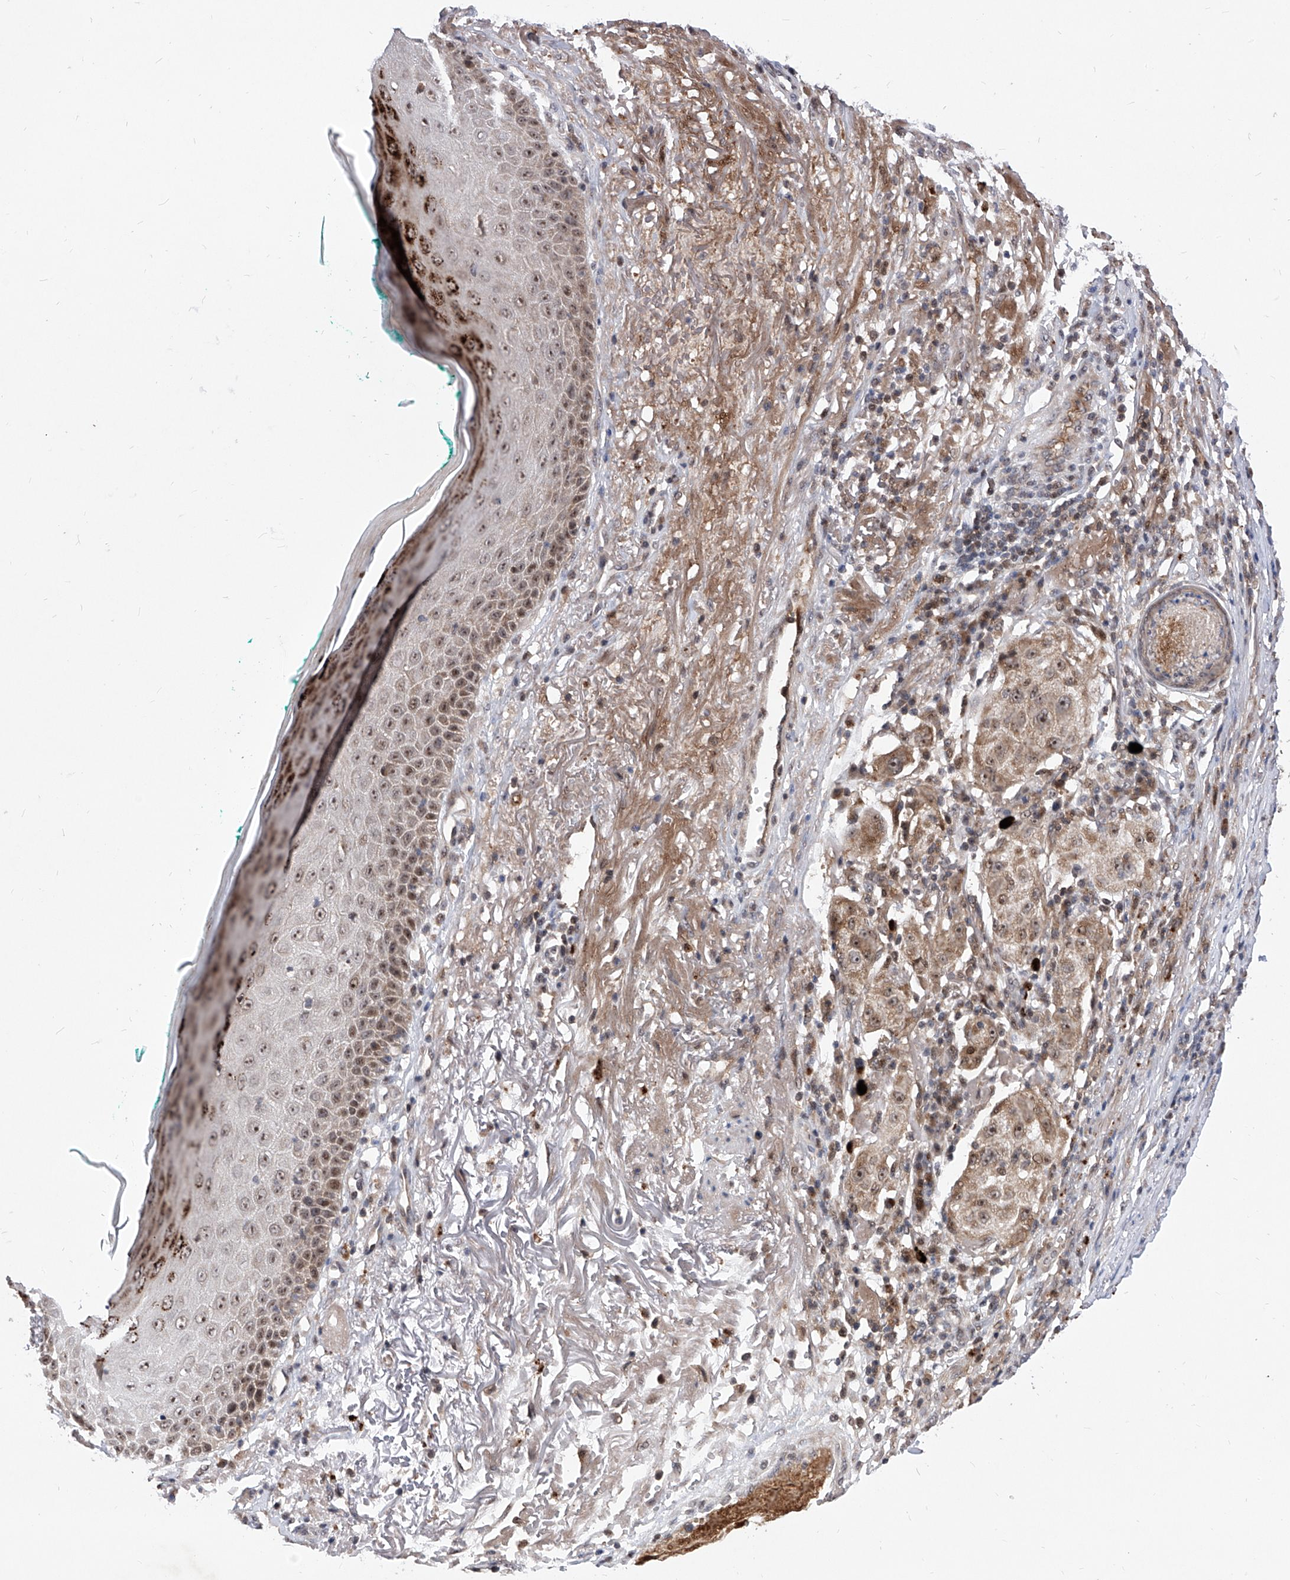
{"staining": {"intensity": "weak", "quantity": ">75%", "location": "cytoplasmic/membranous,nuclear"}, "tissue": "melanoma", "cell_type": "Tumor cells", "image_type": "cancer", "snomed": [{"axis": "morphology", "description": "Necrosis, NOS"}, {"axis": "morphology", "description": "Malignant melanoma, NOS"}, {"axis": "topography", "description": "Skin"}], "caption": "This photomicrograph reveals melanoma stained with IHC to label a protein in brown. The cytoplasmic/membranous and nuclear of tumor cells show weak positivity for the protein. Nuclei are counter-stained blue.", "gene": "LGR4", "patient": {"sex": "female", "age": 87}}